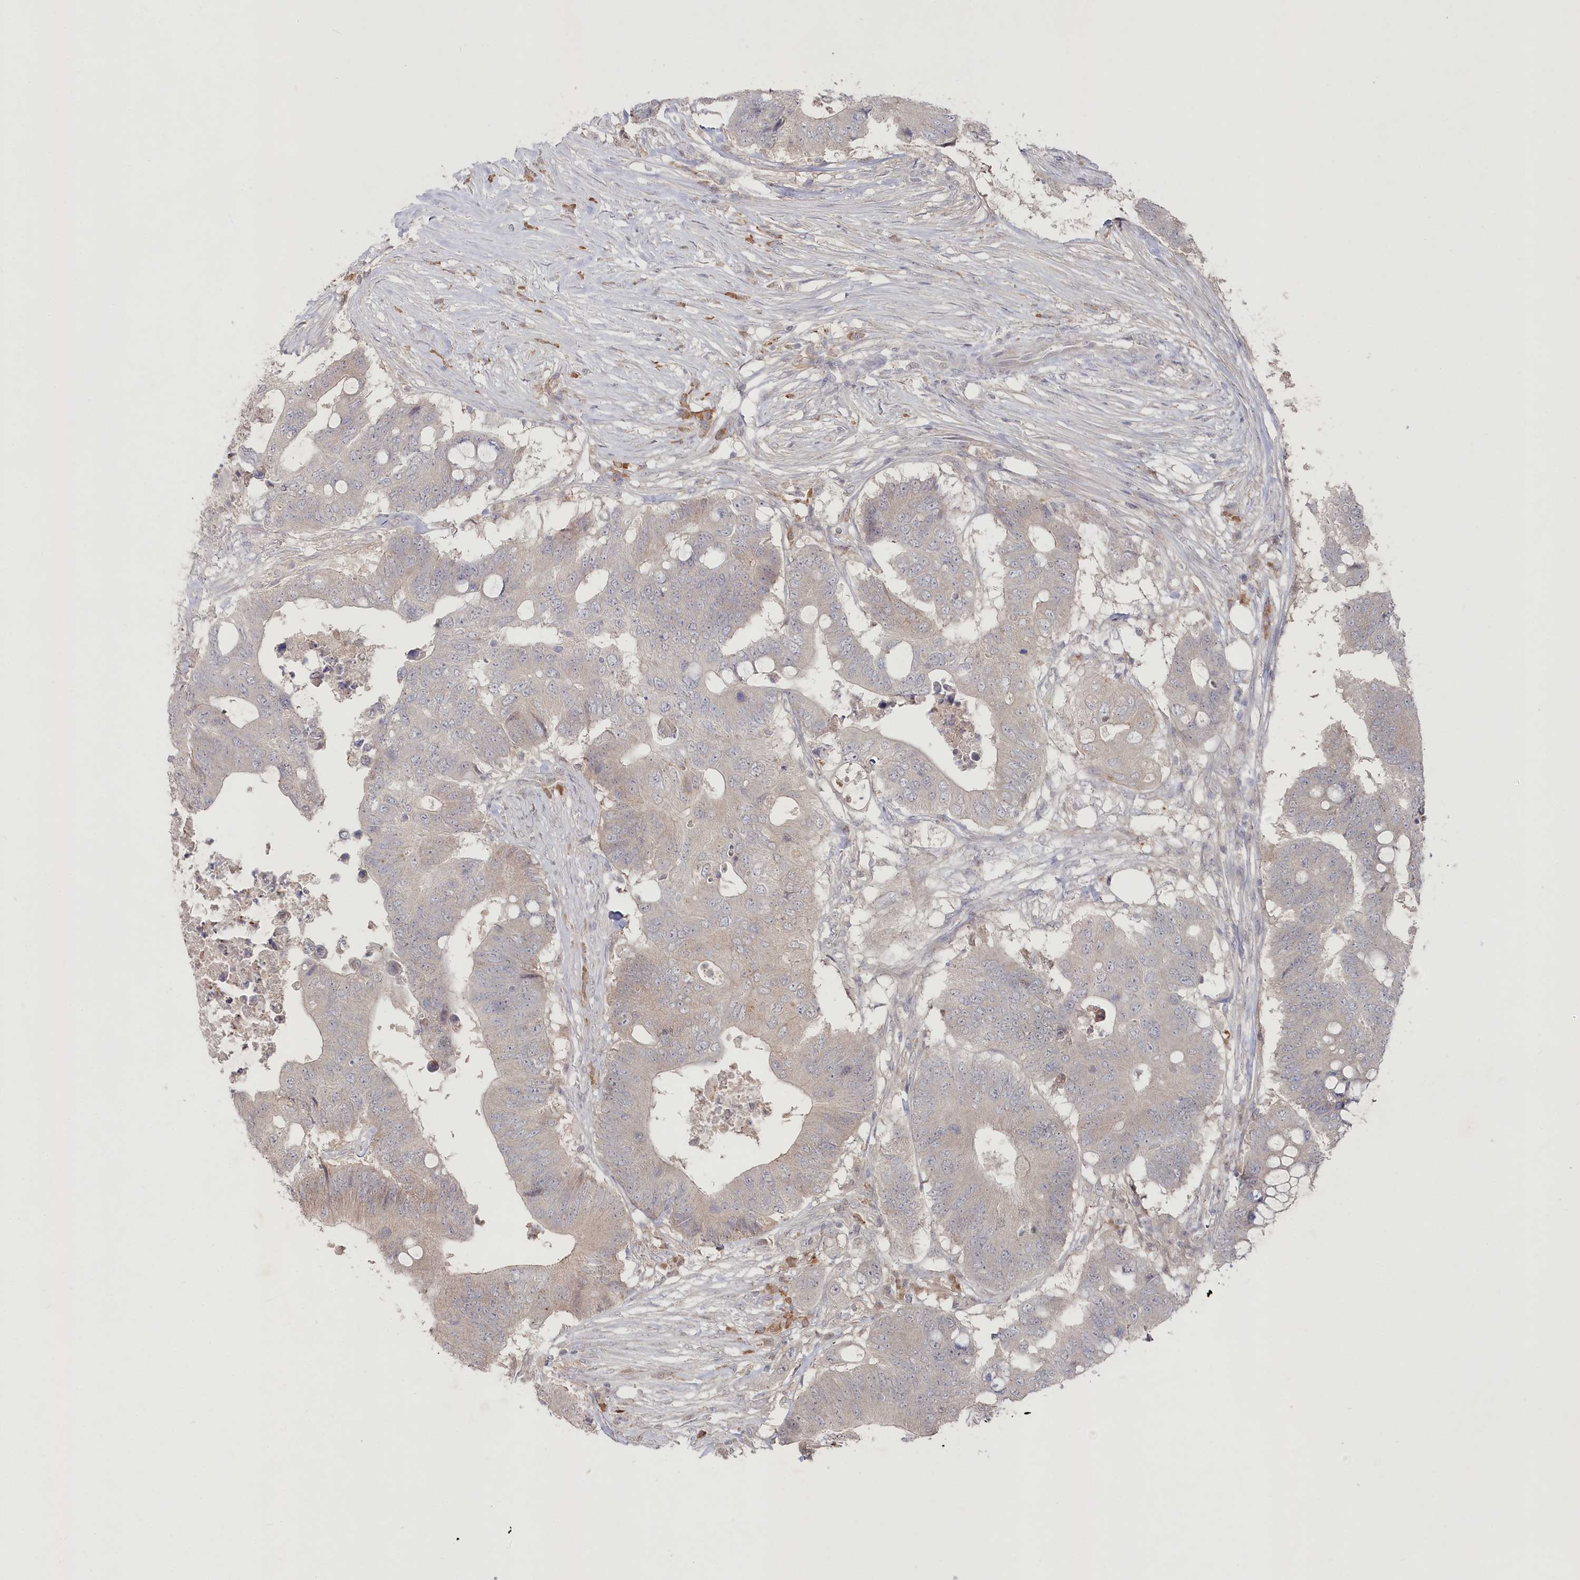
{"staining": {"intensity": "negative", "quantity": "none", "location": "none"}, "tissue": "colorectal cancer", "cell_type": "Tumor cells", "image_type": "cancer", "snomed": [{"axis": "morphology", "description": "Adenocarcinoma, NOS"}, {"axis": "topography", "description": "Colon"}], "caption": "Micrograph shows no significant protein expression in tumor cells of adenocarcinoma (colorectal).", "gene": "TGFBRAP1", "patient": {"sex": "male", "age": 71}}